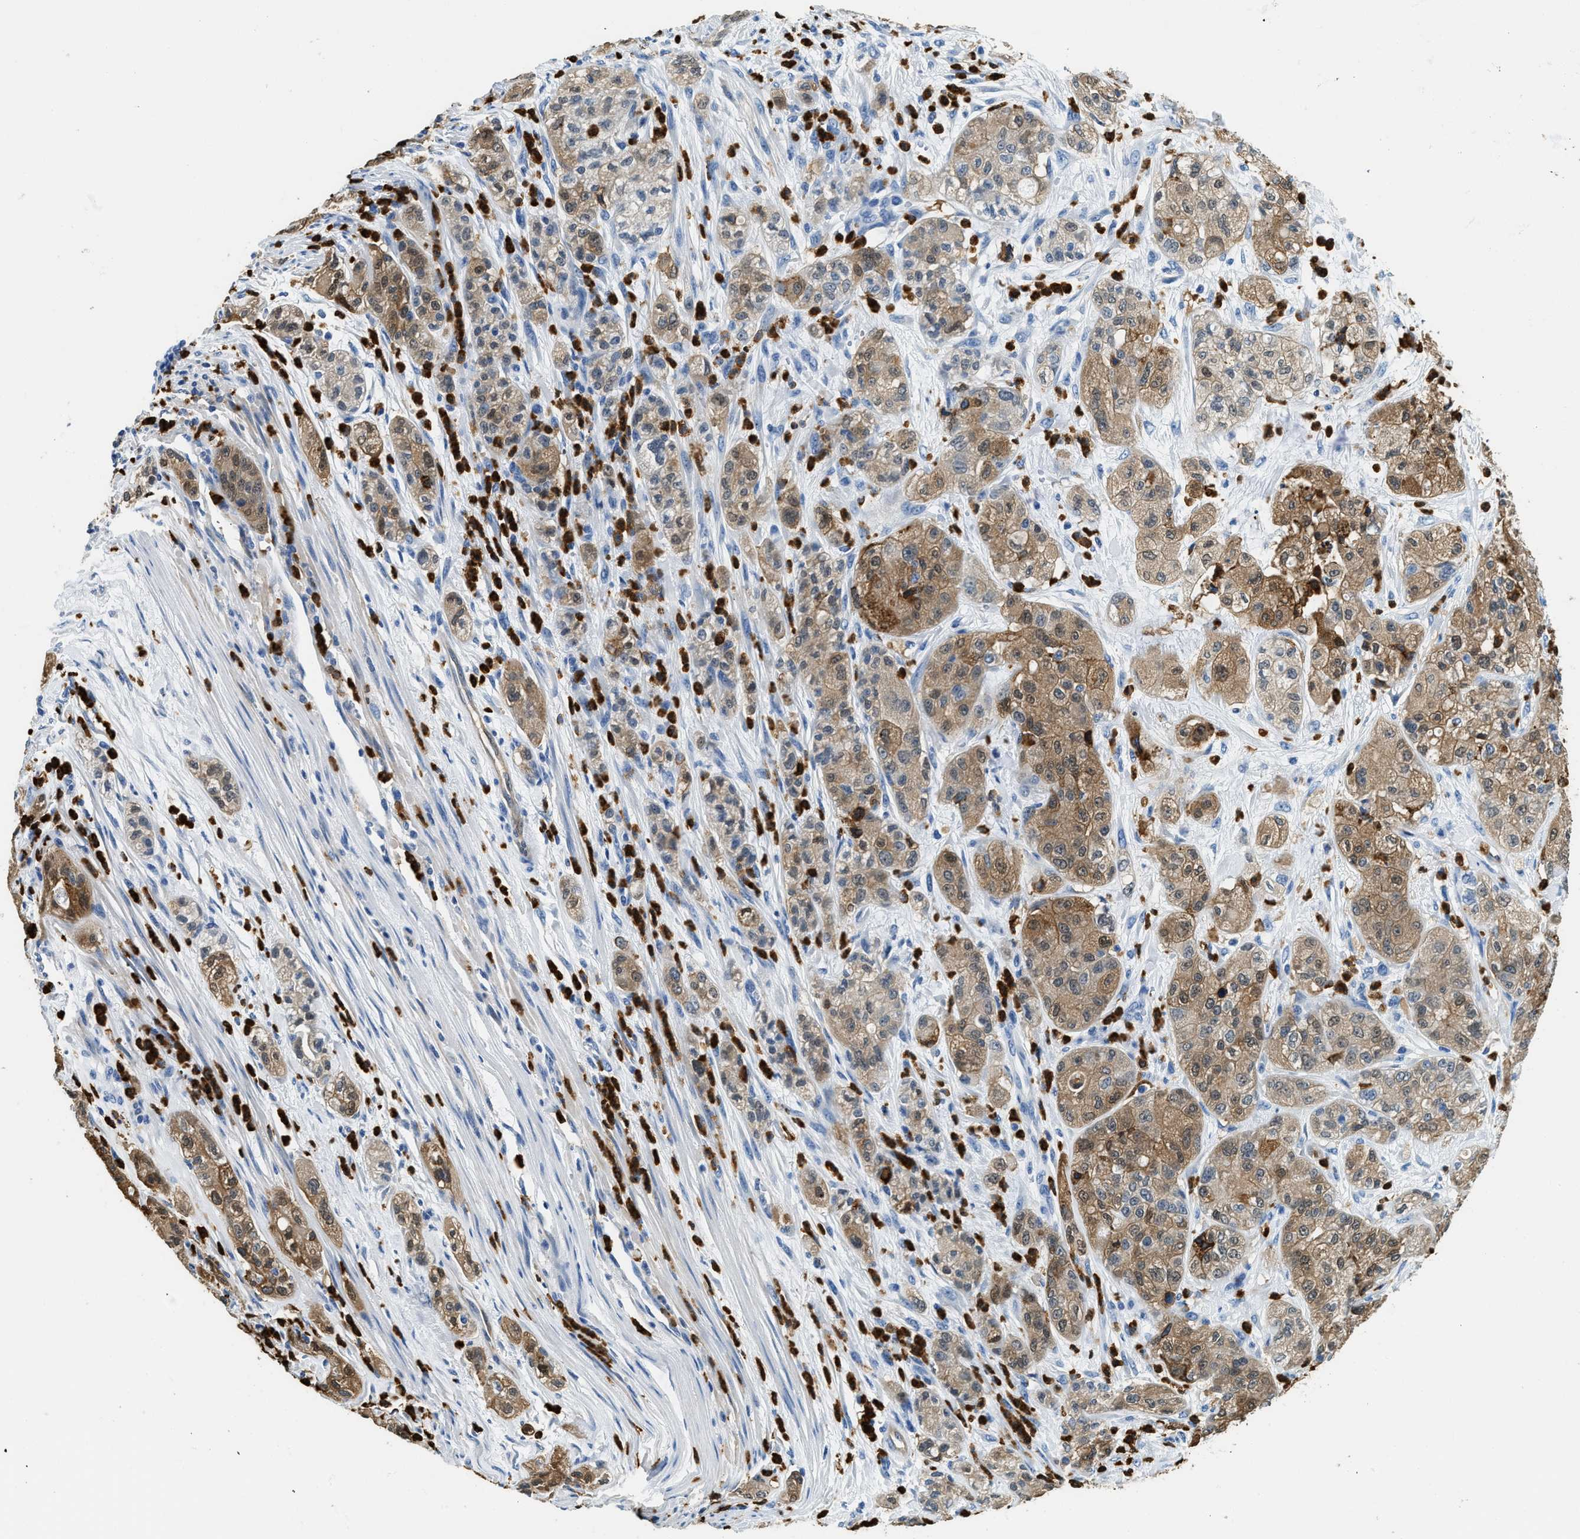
{"staining": {"intensity": "moderate", "quantity": ">75%", "location": "cytoplasmic/membranous"}, "tissue": "pancreatic cancer", "cell_type": "Tumor cells", "image_type": "cancer", "snomed": [{"axis": "morphology", "description": "Adenocarcinoma, NOS"}, {"axis": "topography", "description": "Pancreas"}], "caption": "Immunohistochemical staining of human adenocarcinoma (pancreatic) exhibits medium levels of moderate cytoplasmic/membranous protein expression in approximately >75% of tumor cells. The protein is shown in brown color, while the nuclei are stained blue.", "gene": "ANXA3", "patient": {"sex": "female", "age": 78}}